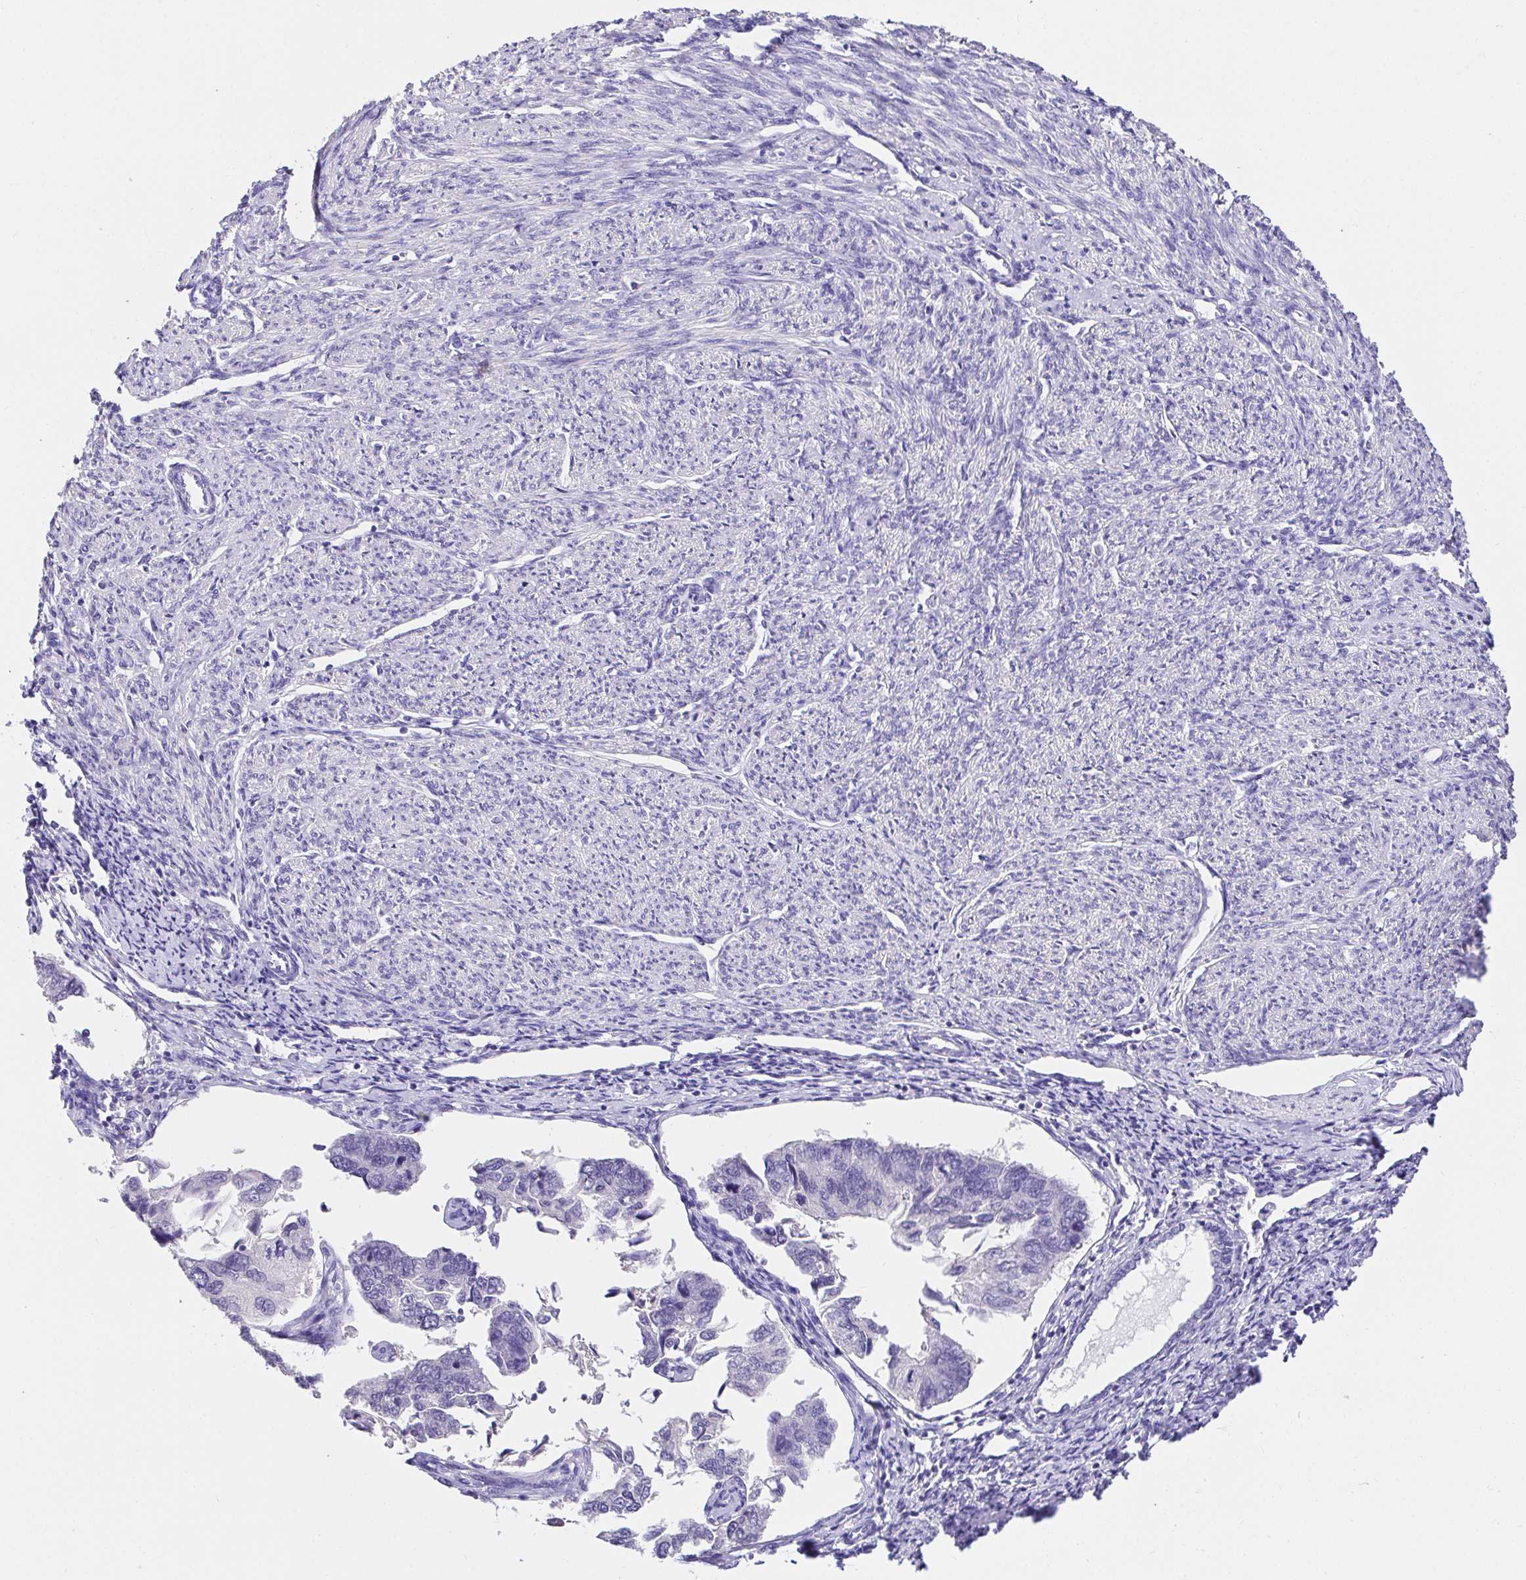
{"staining": {"intensity": "negative", "quantity": "none", "location": "none"}, "tissue": "endometrial cancer", "cell_type": "Tumor cells", "image_type": "cancer", "snomed": [{"axis": "morphology", "description": "Carcinoma, NOS"}, {"axis": "topography", "description": "Uterus"}], "caption": "Immunohistochemistry image of endometrial cancer (carcinoma) stained for a protein (brown), which demonstrates no staining in tumor cells.", "gene": "CDO1", "patient": {"sex": "female", "age": 76}}